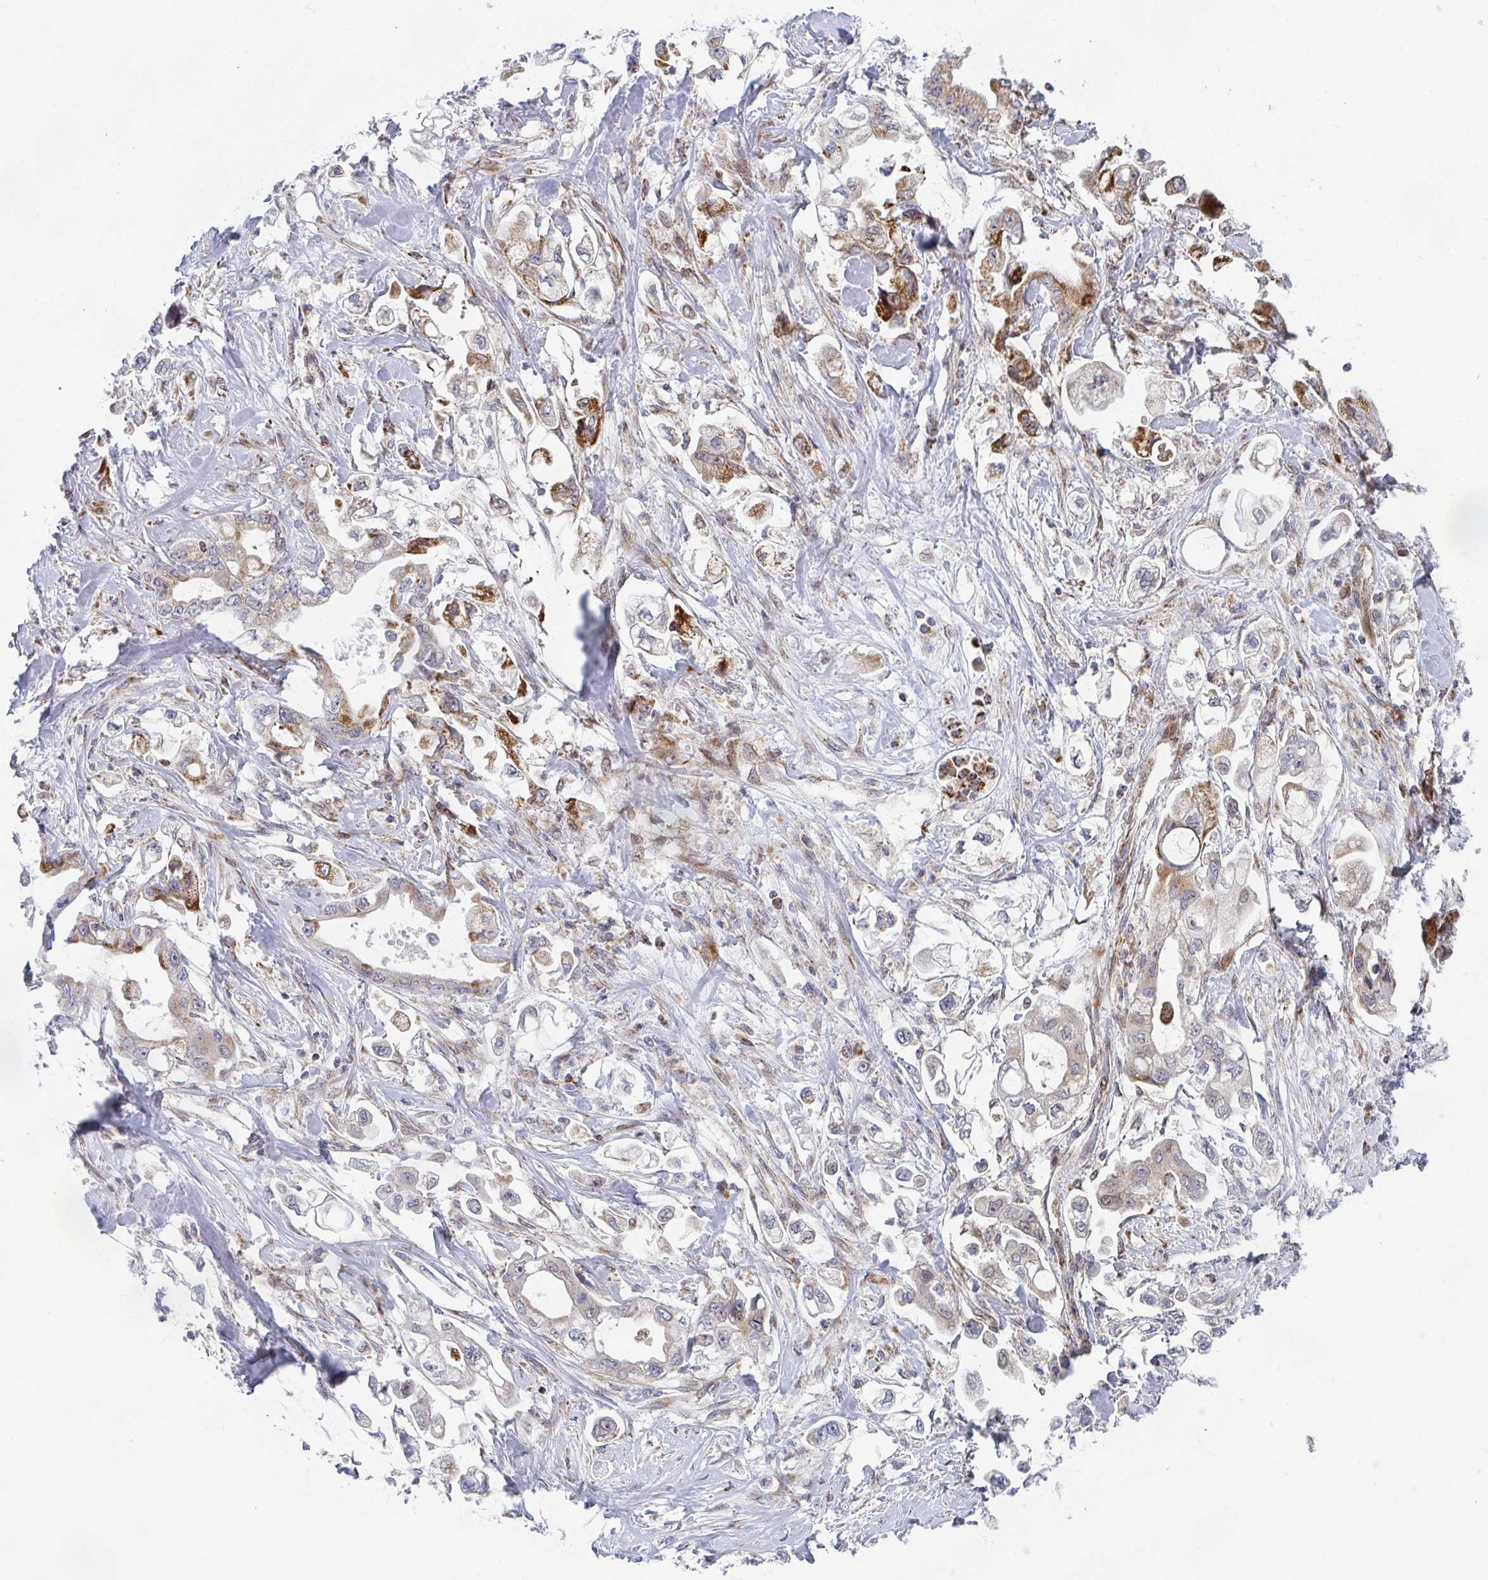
{"staining": {"intensity": "moderate", "quantity": "<25%", "location": "cytoplasmic/membranous"}, "tissue": "stomach cancer", "cell_type": "Tumor cells", "image_type": "cancer", "snomed": [{"axis": "morphology", "description": "Adenocarcinoma, NOS"}, {"axis": "topography", "description": "Stomach"}], "caption": "Moderate cytoplasmic/membranous expression for a protein is identified in about <25% of tumor cells of stomach adenocarcinoma using immunohistochemistry.", "gene": "PRKCH", "patient": {"sex": "male", "age": 62}}